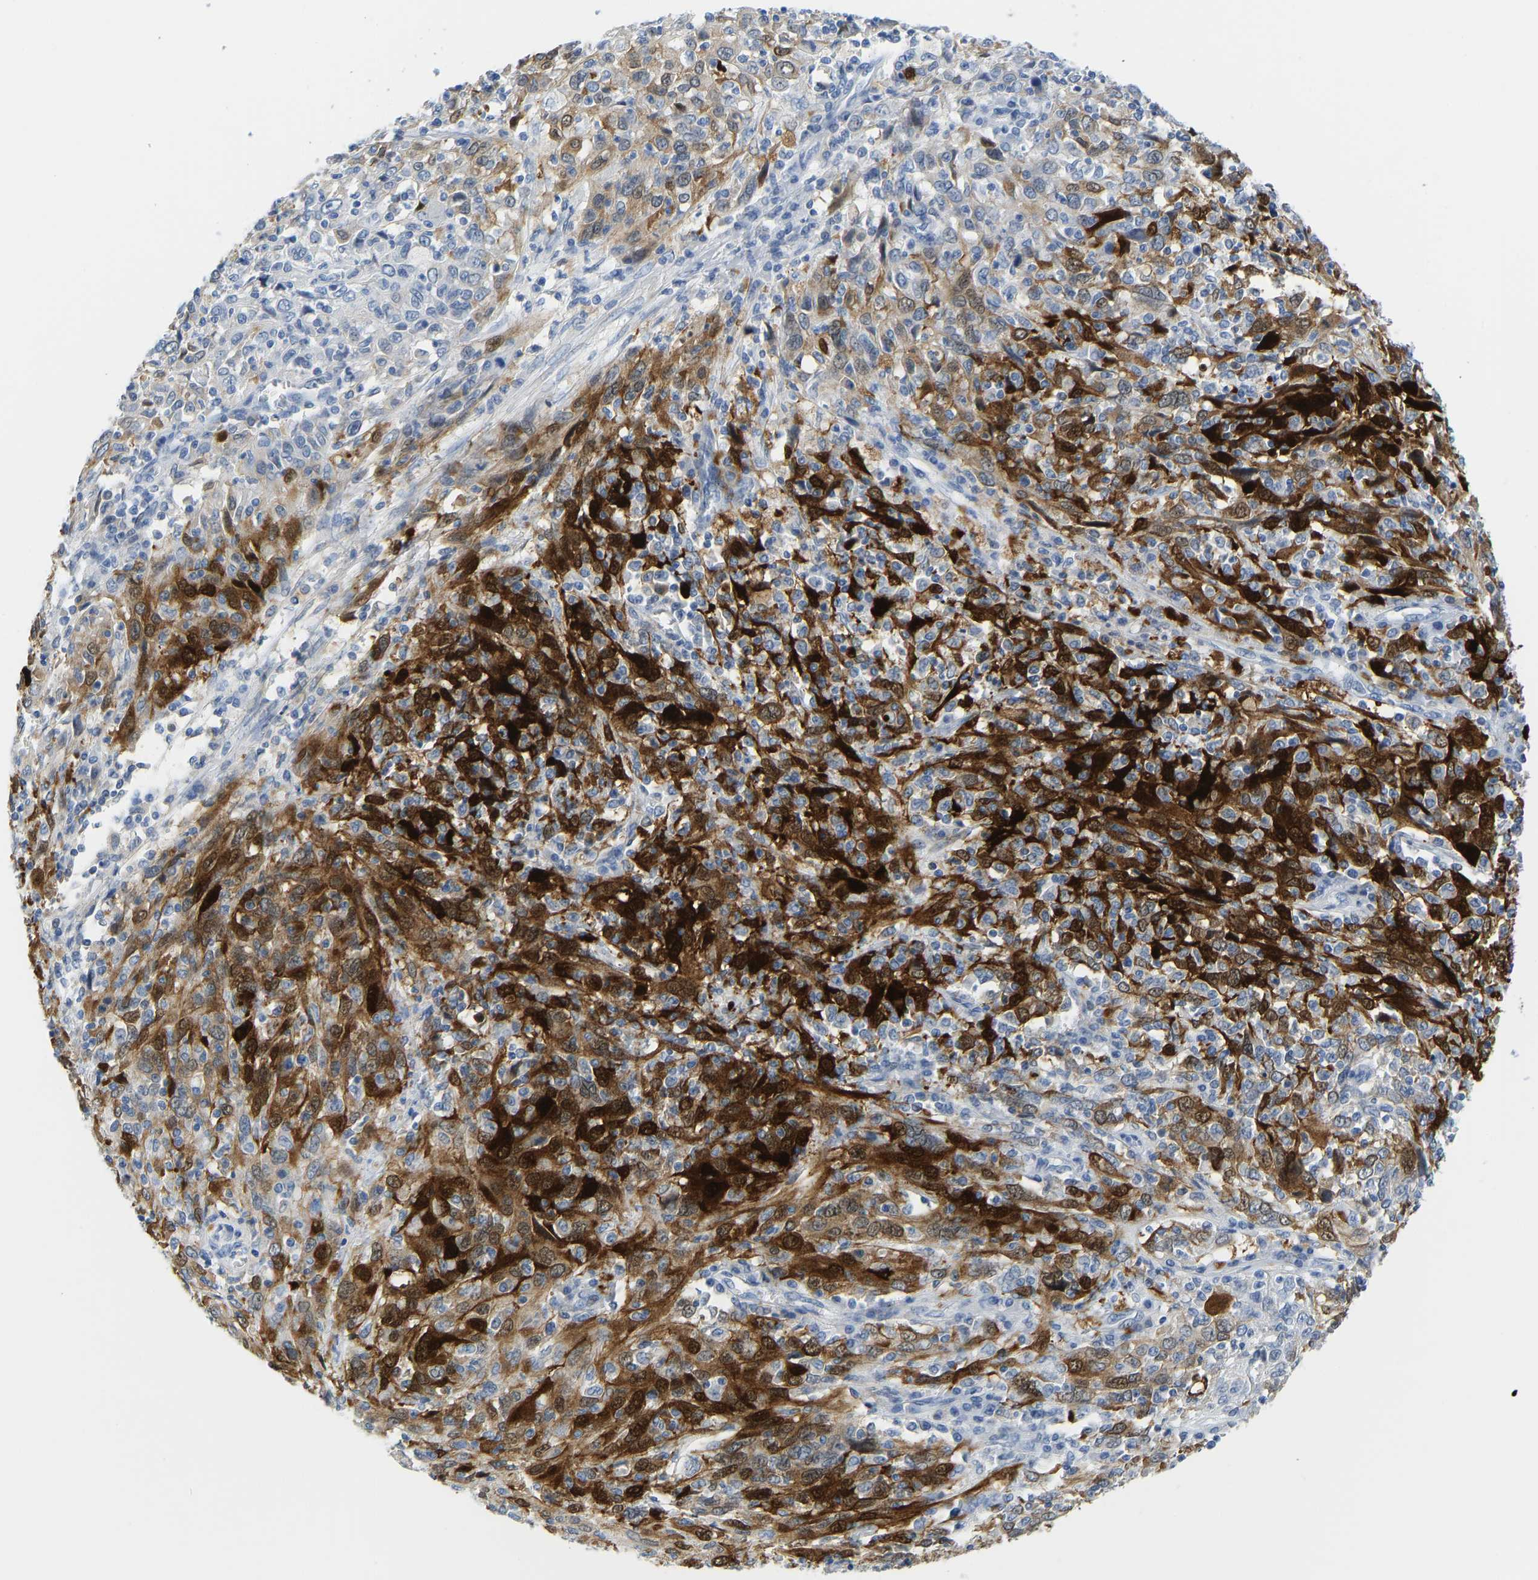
{"staining": {"intensity": "strong", "quantity": "25%-75%", "location": "cytoplasmic/membranous"}, "tissue": "cervical cancer", "cell_type": "Tumor cells", "image_type": "cancer", "snomed": [{"axis": "morphology", "description": "Squamous cell carcinoma, NOS"}, {"axis": "topography", "description": "Cervix"}], "caption": "The immunohistochemical stain highlights strong cytoplasmic/membranous expression in tumor cells of squamous cell carcinoma (cervical) tissue. (DAB (3,3'-diaminobenzidine) = brown stain, brightfield microscopy at high magnification).", "gene": "SERPINB3", "patient": {"sex": "female", "age": 46}}